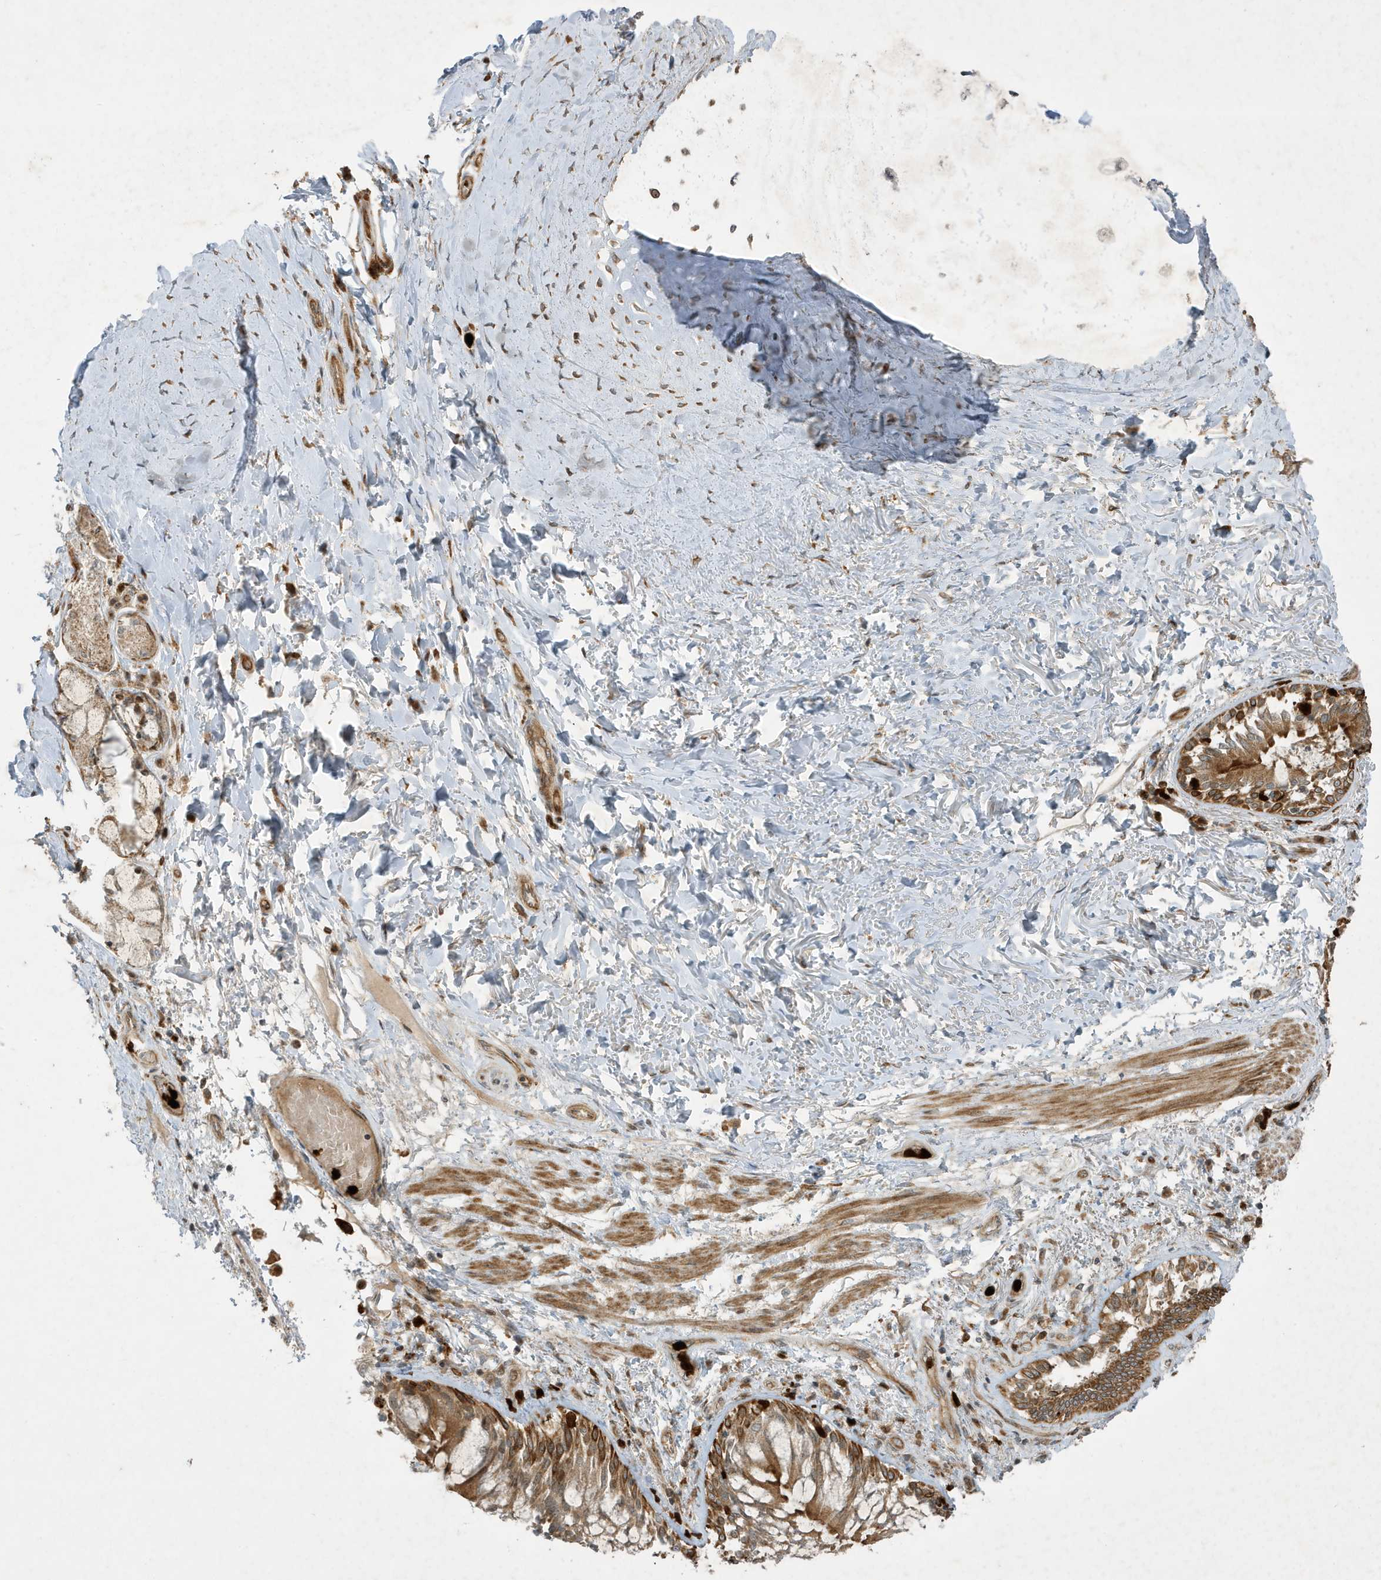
{"staining": {"intensity": "weak", "quantity": ">75%", "location": "cytoplasmic/membranous"}, "tissue": "adipose tissue", "cell_type": "Adipocytes", "image_type": "normal", "snomed": [{"axis": "morphology", "description": "Normal tissue, NOS"}, {"axis": "topography", "description": "Cartilage tissue"}, {"axis": "topography", "description": "Bronchus"}, {"axis": "topography", "description": "Lung"}, {"axis": "topography", "description": "Peripheral nerve tissue"}], "caption": "High-power microscopy captured an IHC micrograph of unremarkable adipose tissue, revealing weak cytoplasmic/membranous positivity in about >75% of adipocytes. The protein of interest is shown in brown color, while the nuclei are stained blue.", "gene": "IFT57", "patient": {"sex": "female", "age": 49}}